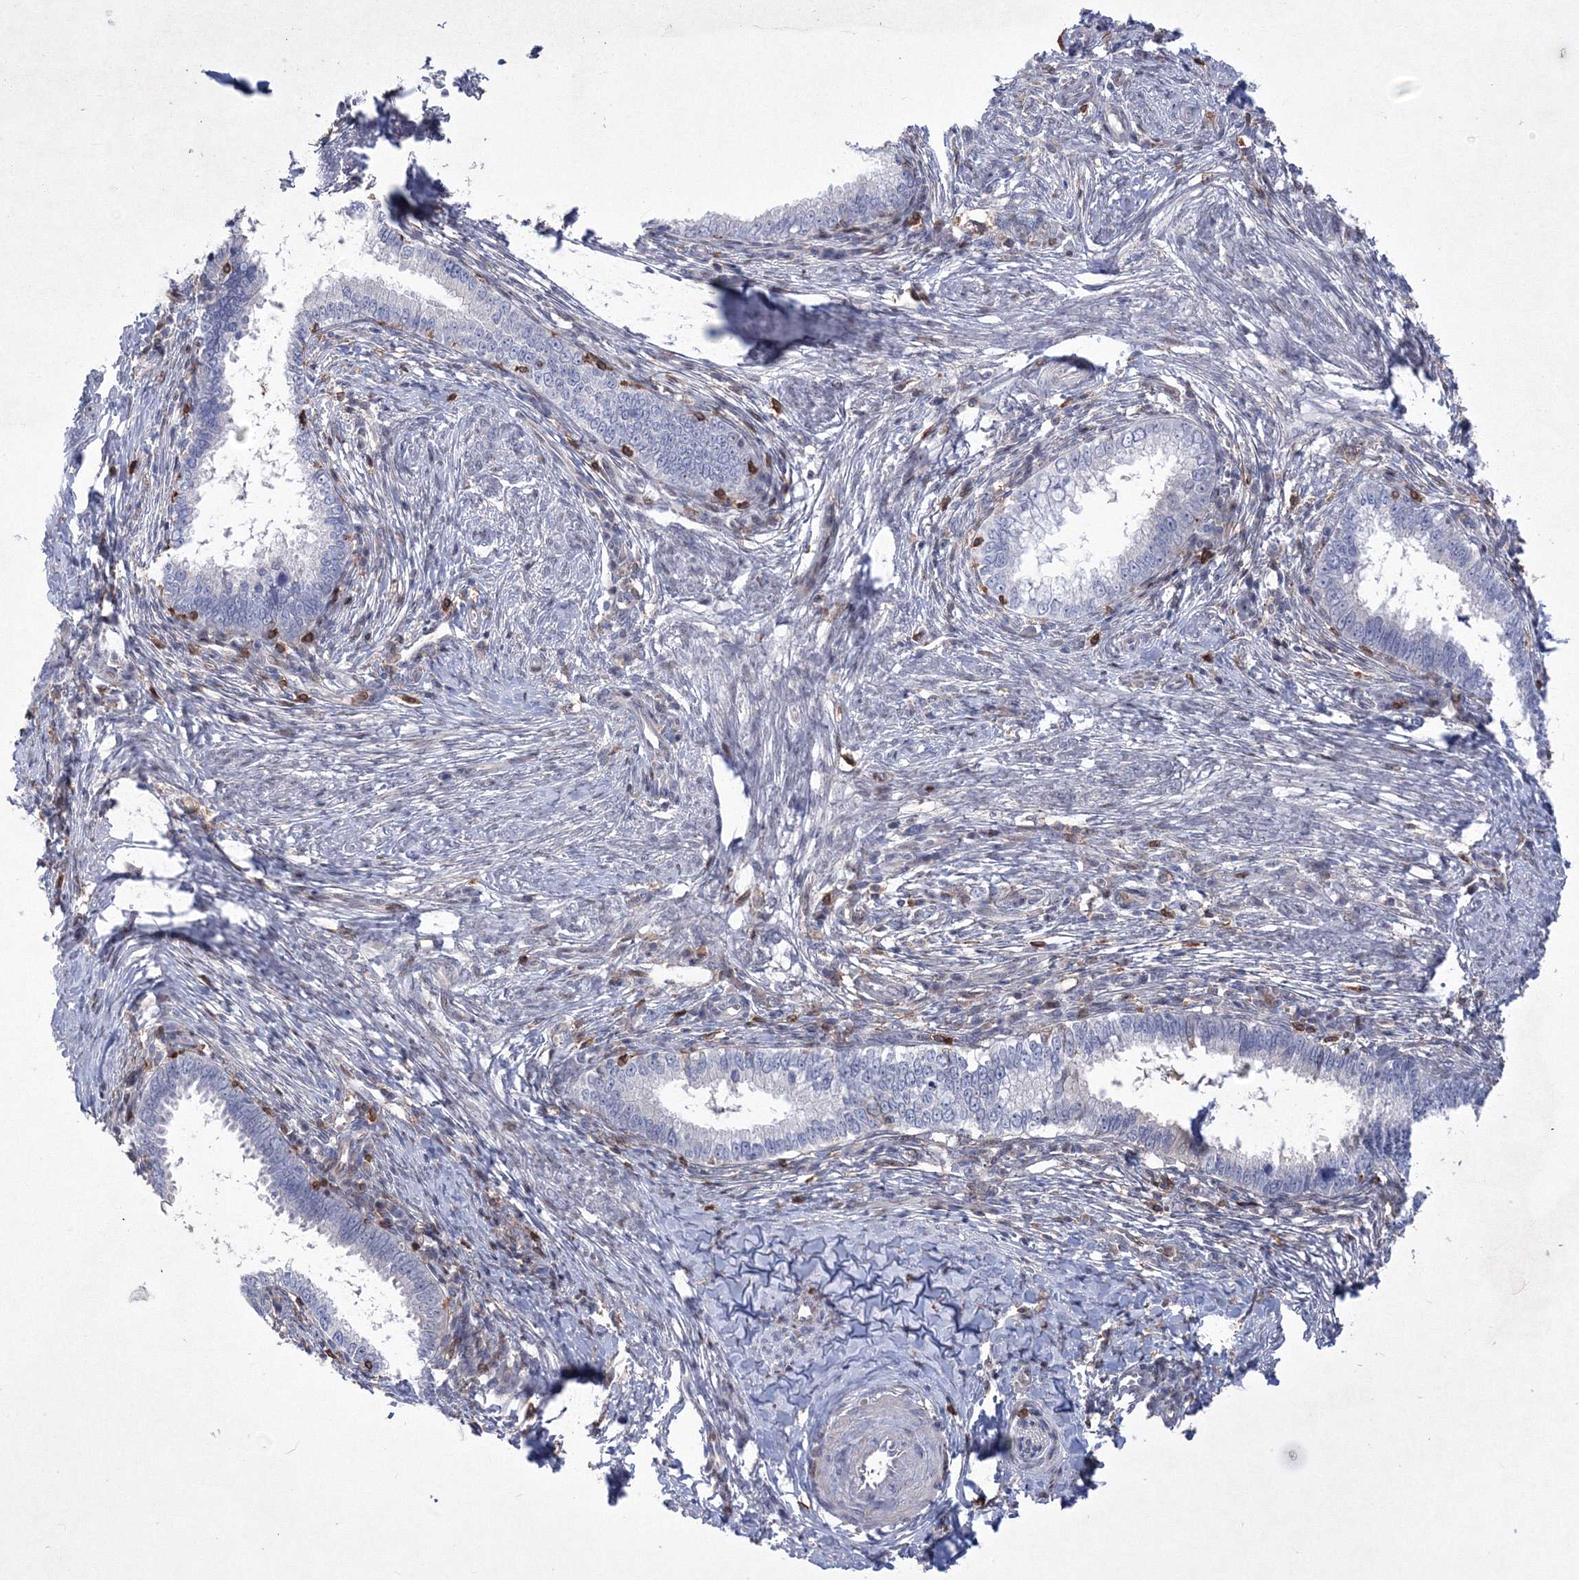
{"staining": {"intensity": "negative", "quantity": "none", "location": "none"}, "tissue": "cervical cancer", "cell_type": "Tumor cells", "image_type": "cancer", "snomed": [{"axis": "morphology", "description": "Adenocarcinoma, NOS"}, {"axis": "topography", "description": "Cervix"}], "caption": "A micrograph of human cervical adenocarcinoma is negative for staining in tumor cells.", "gene": "RNPEPL1", "patient": {"sex": "female", "age": 36}}